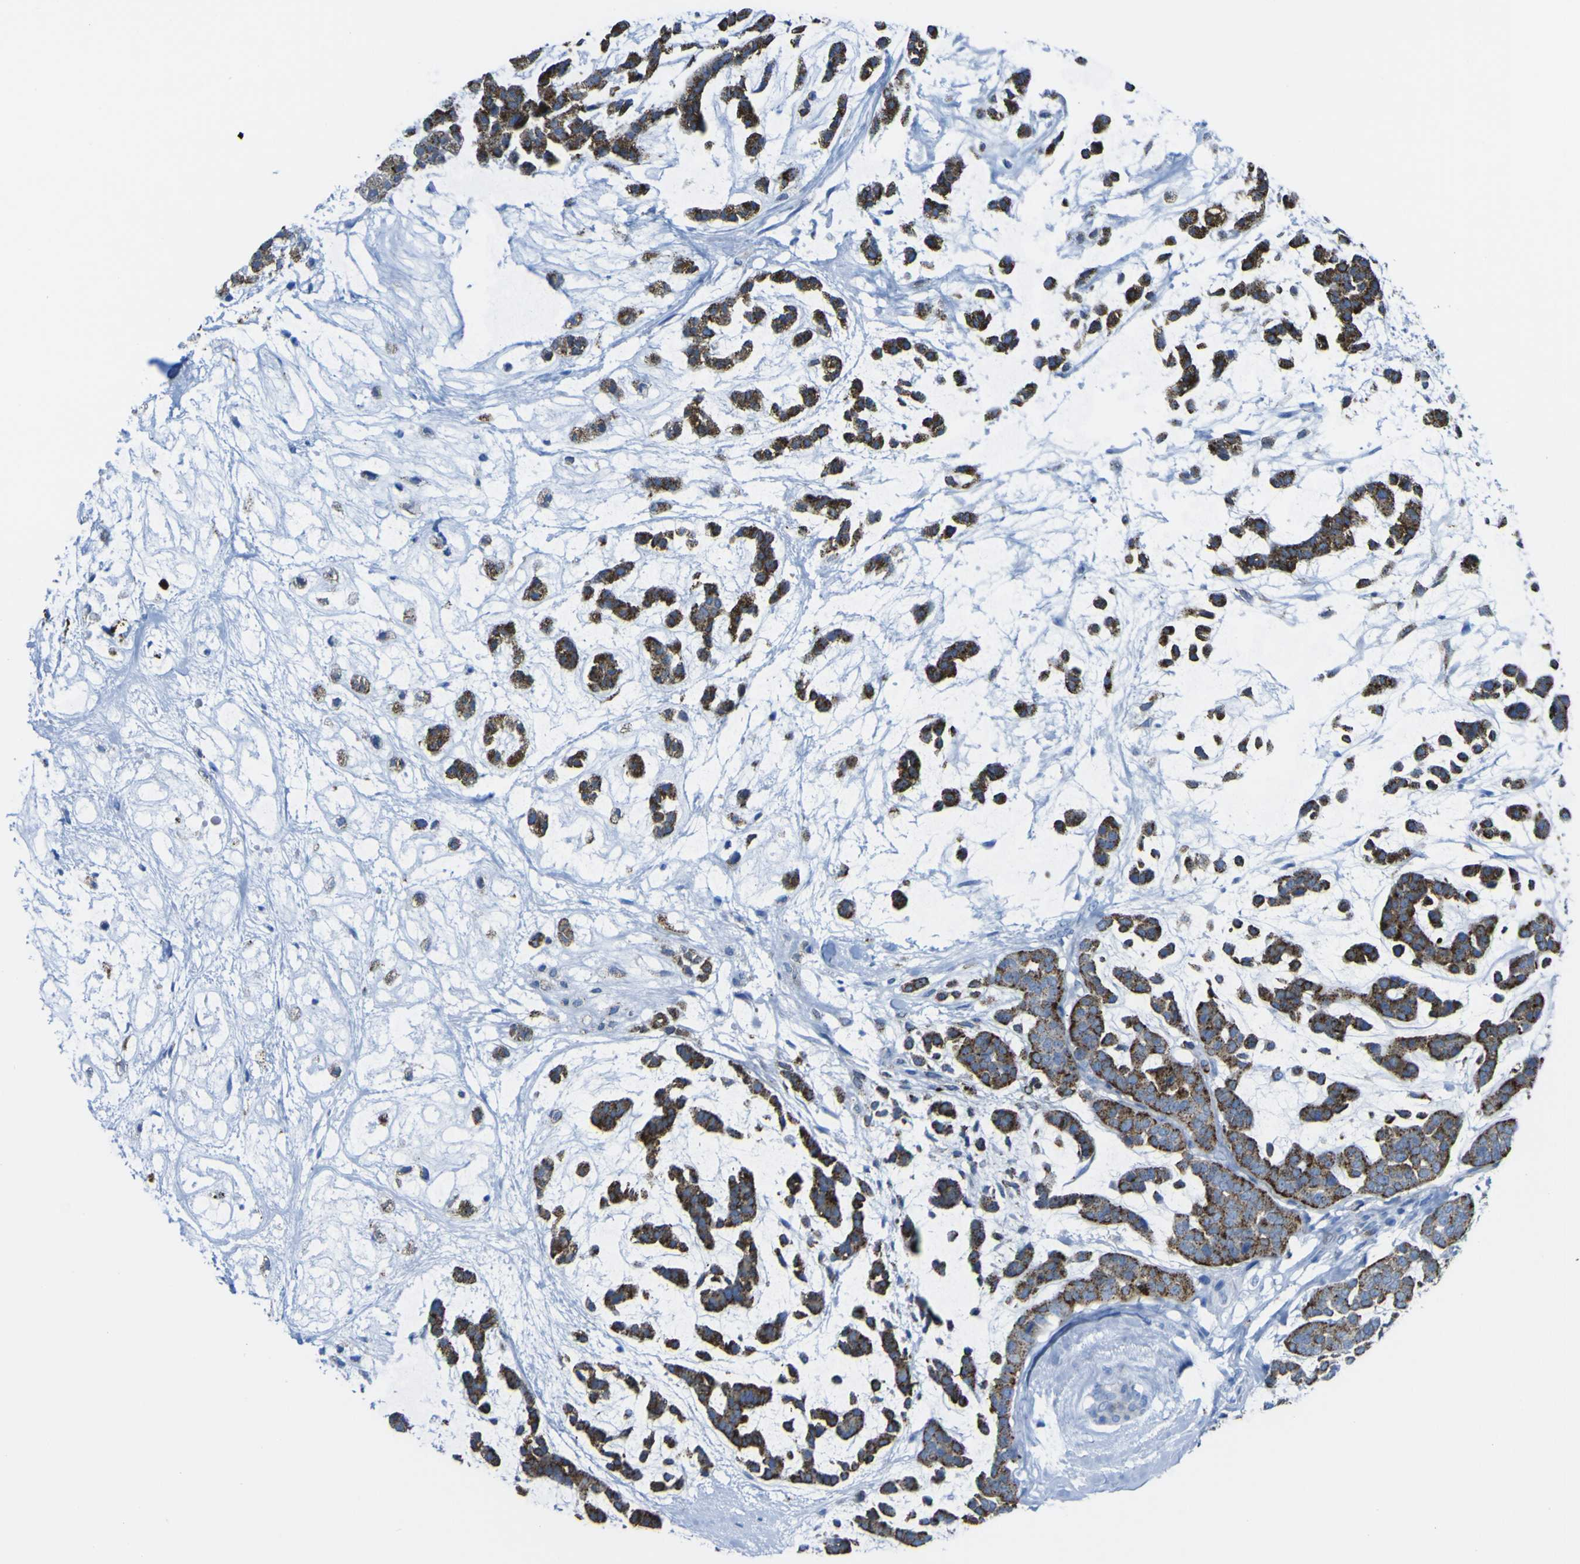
{"staining": {"intensity": "strong", "quantity": "25%-75%", "location": "cytoplasmic/membranous"}, "tissue": "head and neck cancer", "cell_type": "Tumor cells", "image_type": "cancer", "snomed": [{"axis": "morphology", "description": "Adenocarcinoma, NOS"}, {"axis": "morphology", "description": "Adenoma, NOS"}, {"axis": "topography", "description": "Head-Neck"}], "caption": "This micrograph shows IHC staining of human head and neck adenoma, with high strong cytoplasmic/membranous positivity in about 25%-75% of tumor cells.", "gene": "PLD3", "patient": {"sex": "female", "age": 55}}